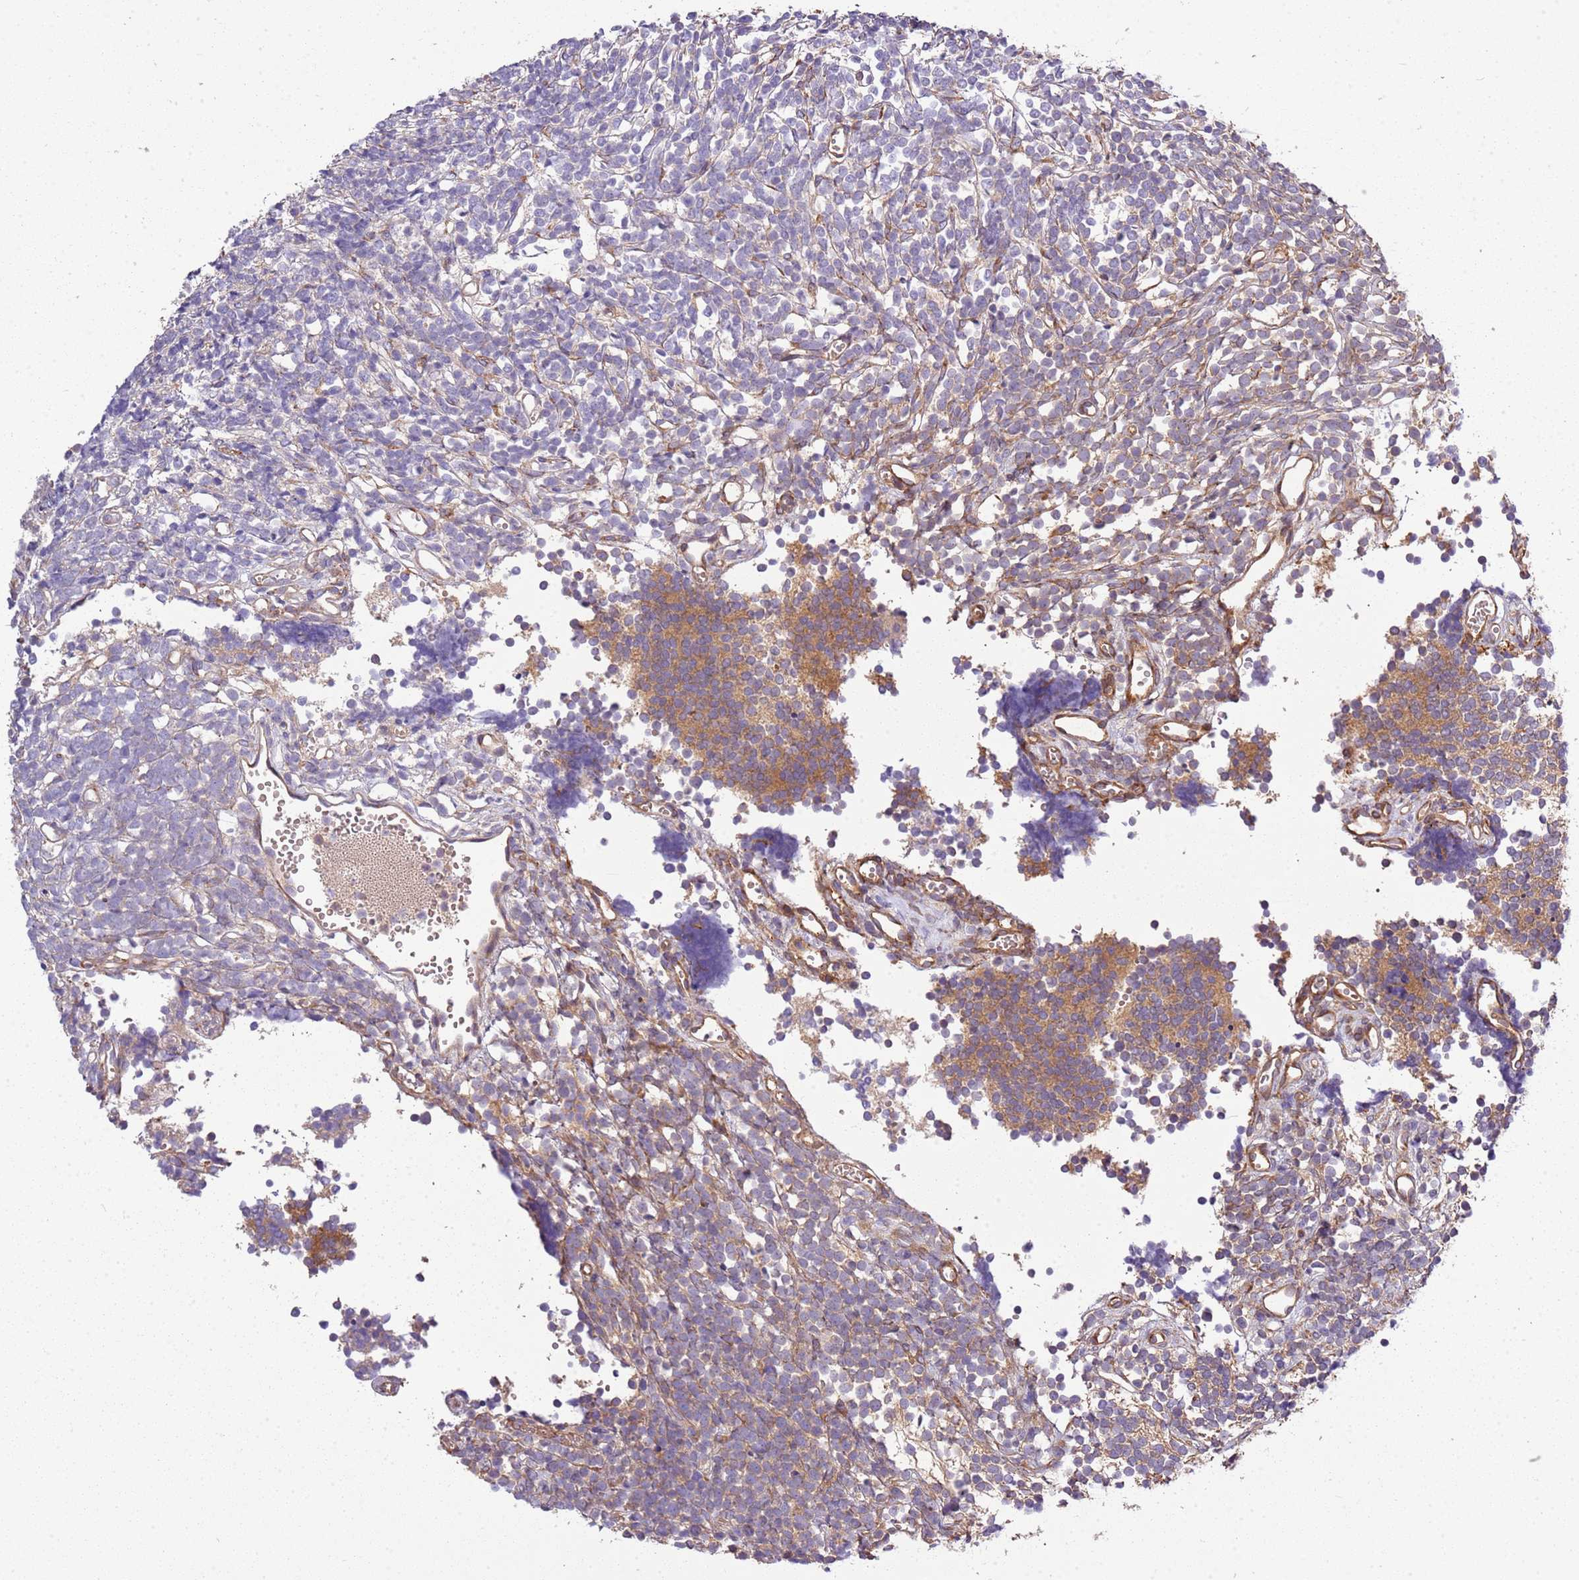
{"staining": {"intensity": "moderate", "quantity": "25%-75%", "location": "cytoplasmic/membranous"}, "tissue": "glioma", "cell_type": "Tumor cells", "image_type": "cancer", "snomed": [{"axis": "morphology", "description": "Glioma, malignant, Low grade"}, {"axis": "topography", "description": "Brain"}], "caption": "The photomicrograph exhibits a brown stain indicating the presence of a protein in the cytoplasmic/membranous of tumor cells in glioma.", "gene": "GNL1", "patient": {"sex": "female", "age": 1}}